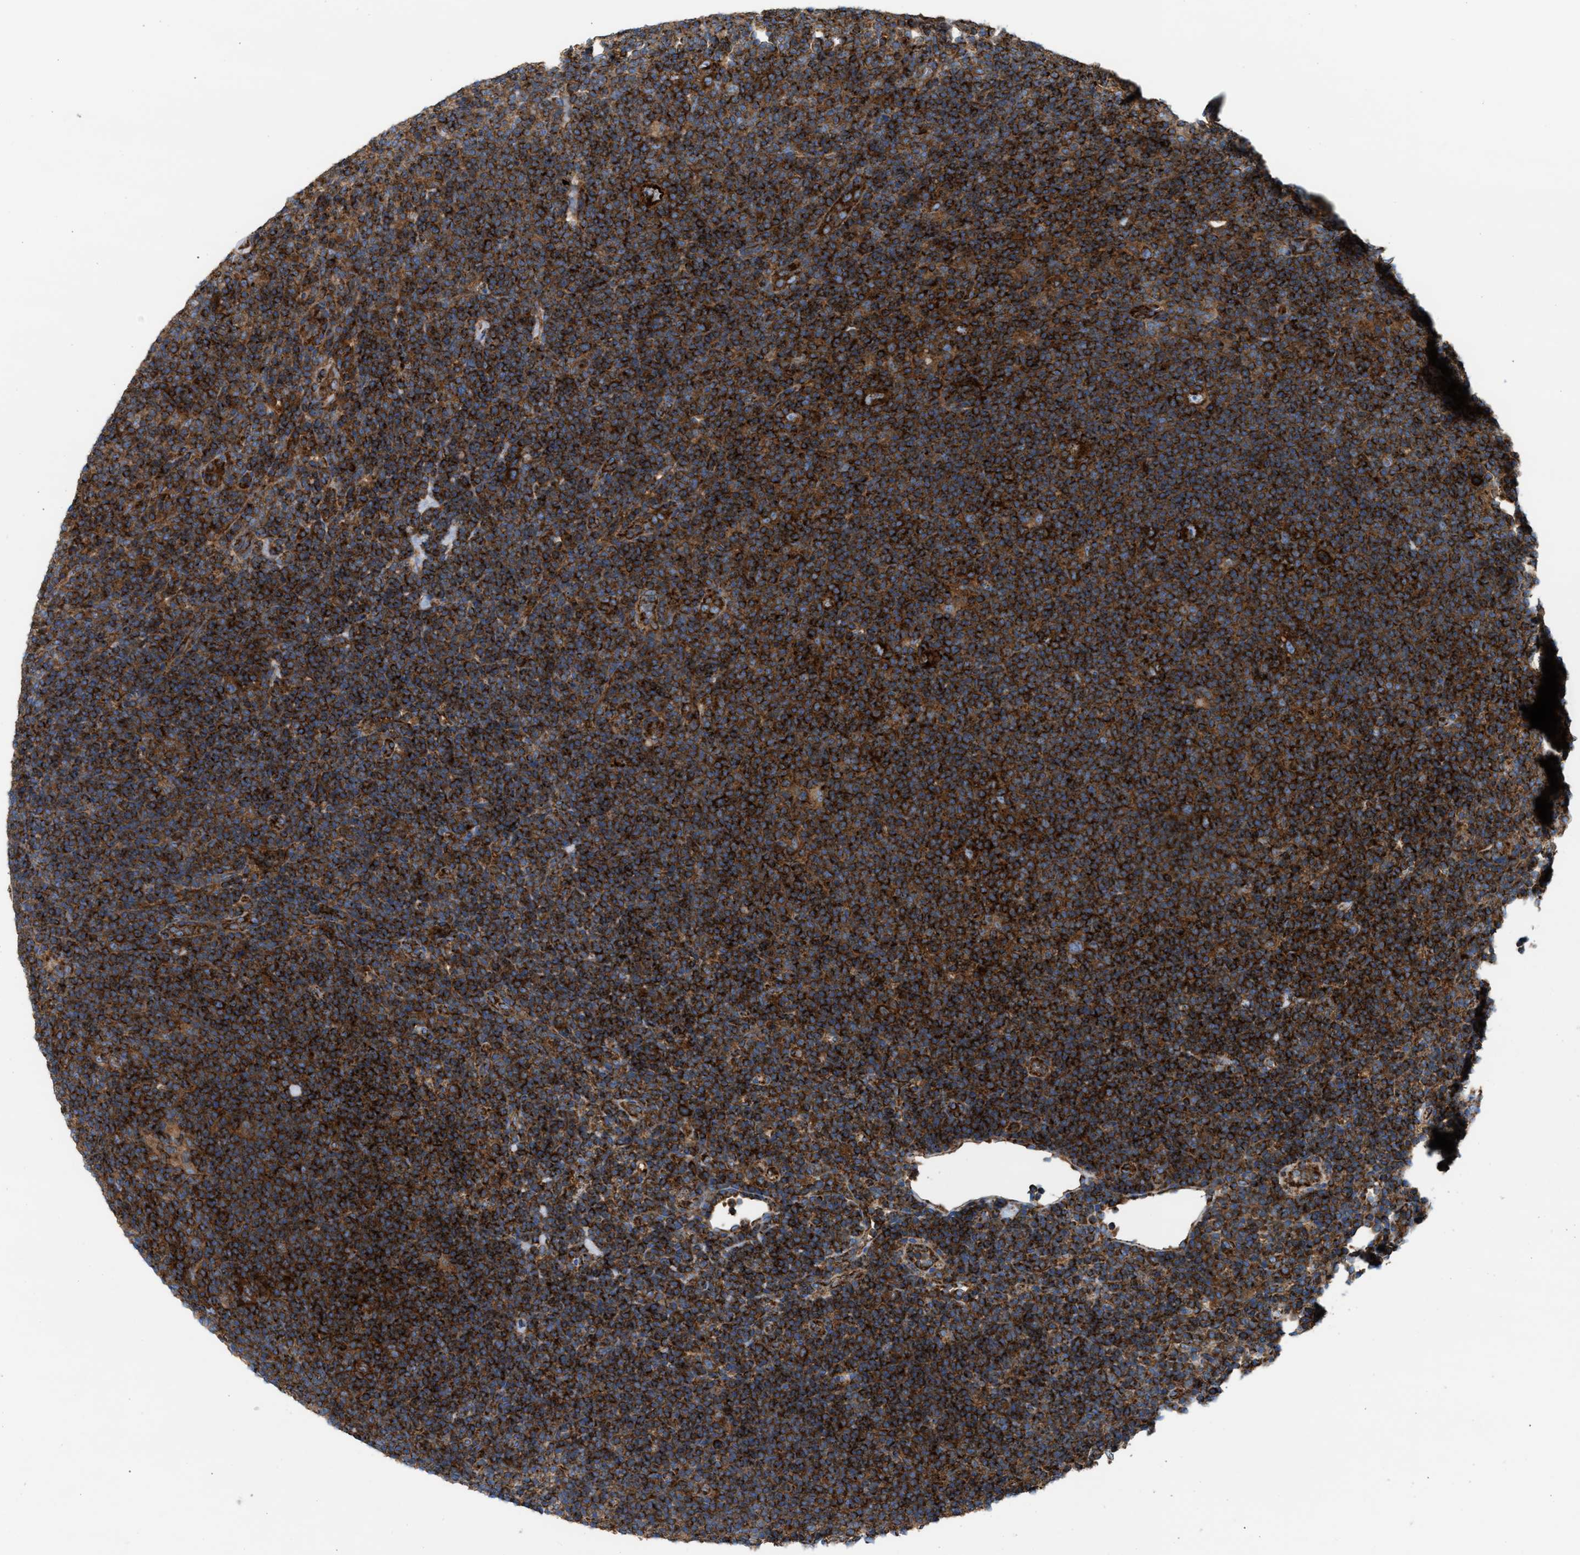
{"staining": {"intensity": "strong", "quantity": ">75%", "location": "cytoplasmic/membranous"}, "tissue": "lymphoma", "cell_type": "Tumor cells", "image_type": "cancer", "snomed": [{"axis": "morphology", "description": "Hodgkin's disease, NOS"}, {"axis": "topography", "description": "Lymph node"}], "caption": "Hodgkin's disease tissue shows strong cytoplasmic/membranous expression in approximately >75% of tumor cells", "gene": "TBC1D15", "patient": {"sex": "female", "age": 57}}